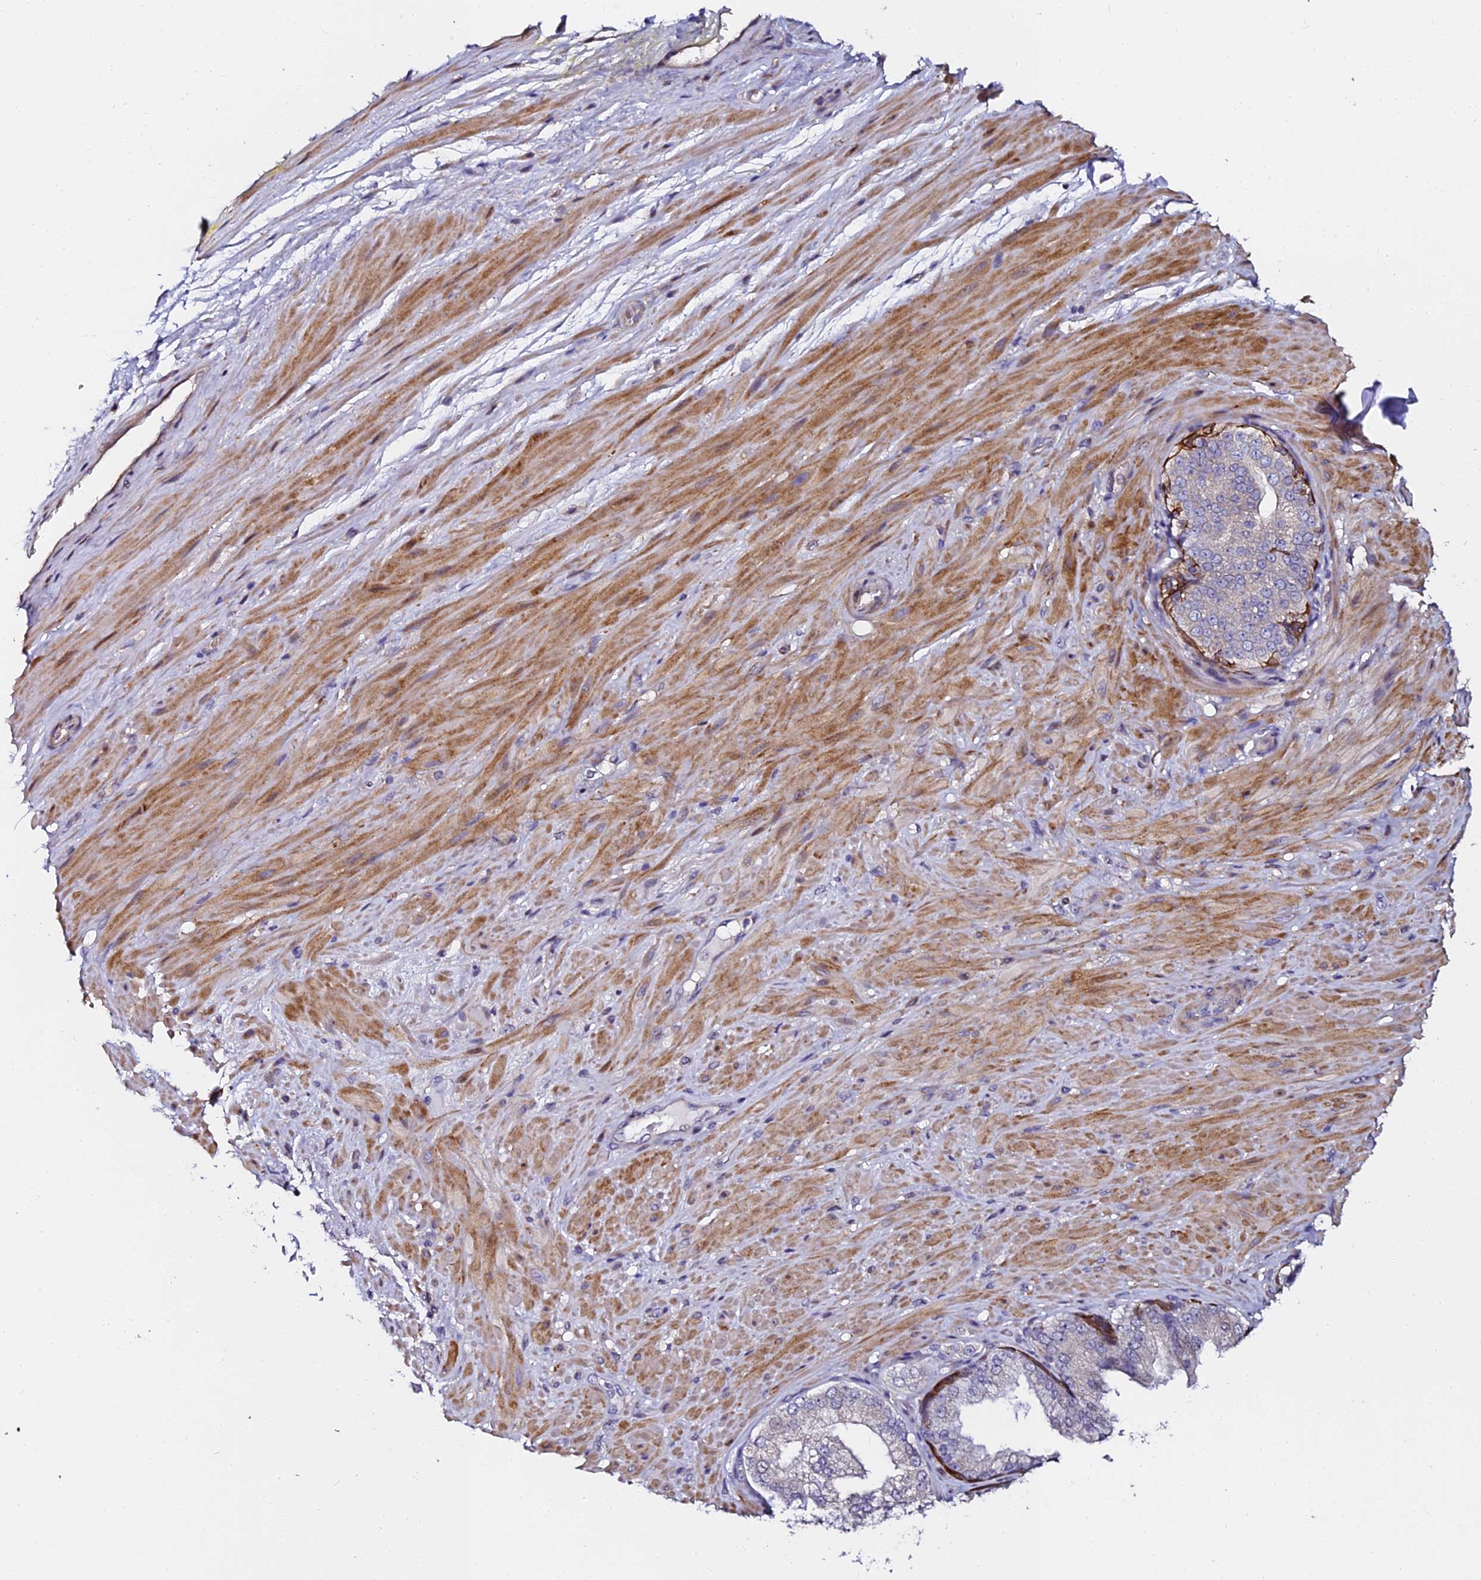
{"staining": {"intensity": "negative", "quantity": "none", "location": "none"}, "tissue": "adipose tissue", "cell_type": "Adipocytes", "image_type": "normal", "snomed": [{"axis": "morphology", "description": "Normal tissue, NOS"}, {"axis": "morphology", "description": "Adenocarcinoma, Low grade"}, {"axis": "topography", "description": "Prostate"}, {"axis": "topography", "description": "Peripheral nerve tissue"}], "caption": "IHC of unremarkable adipose tissue displays no positivity in adipocytes.", "gene": "GPN3", "patient": {"sex": "male", "age": 63}}